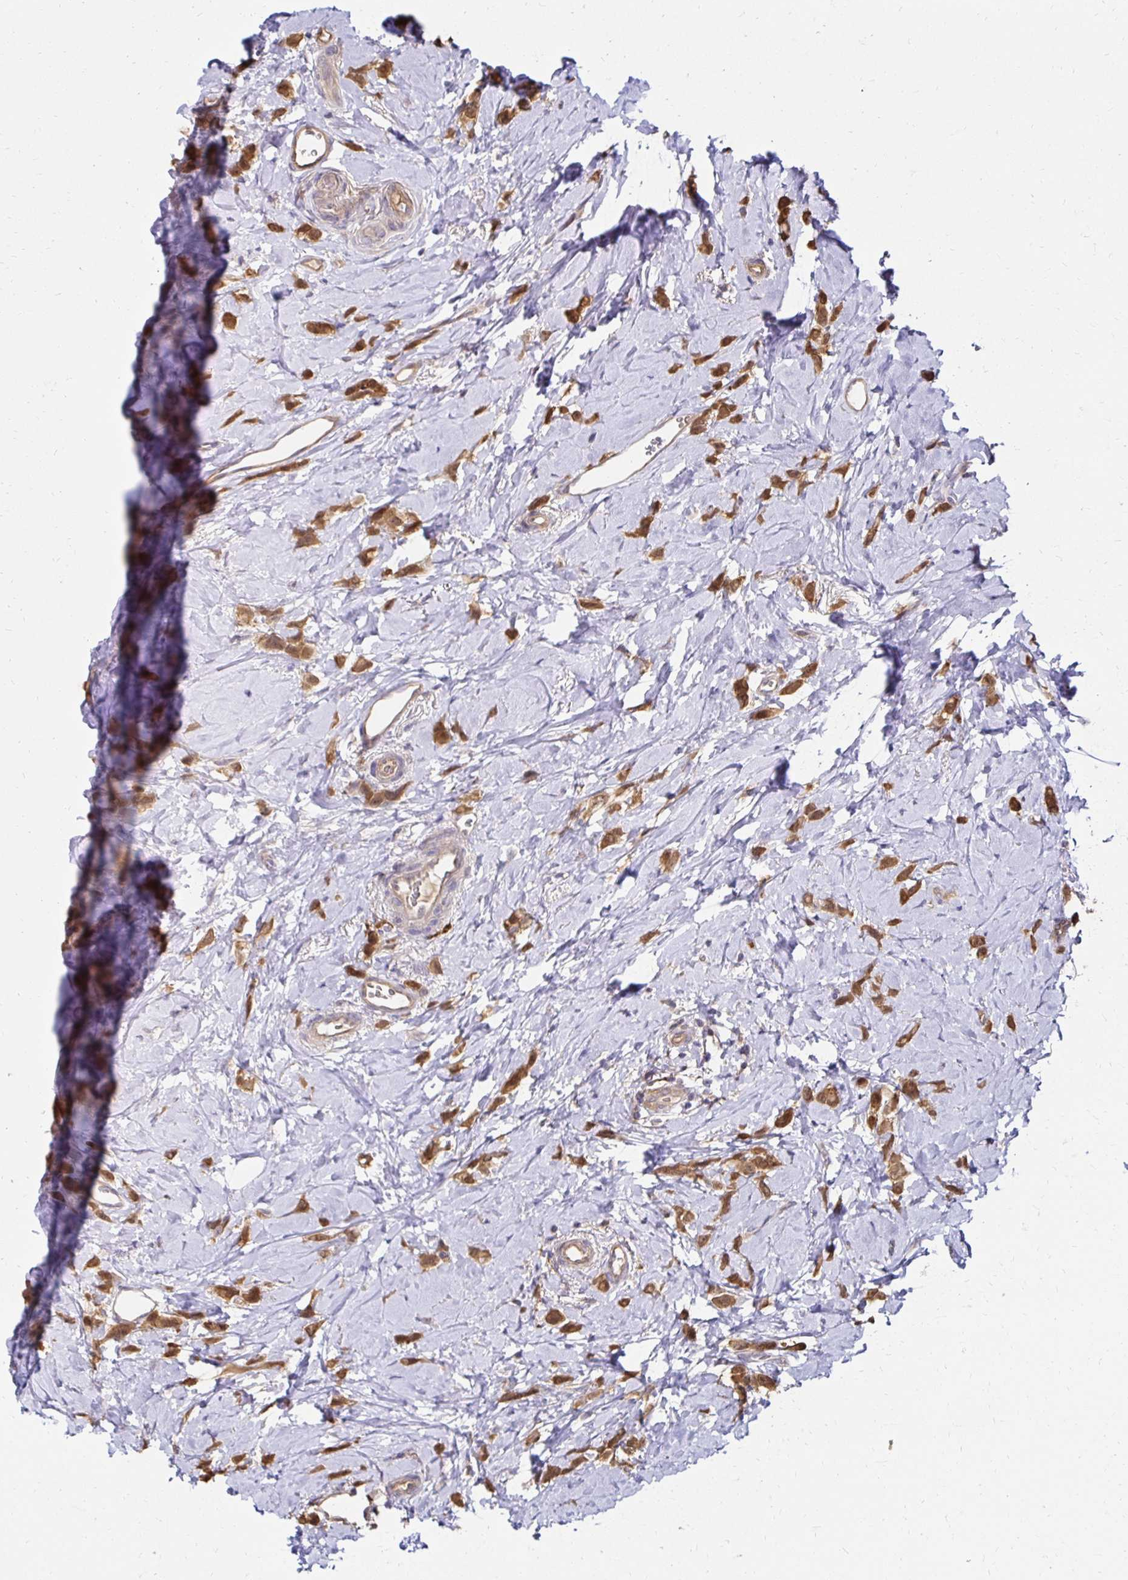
{"staining": {"intensity": "moderate", "quantity": ">75%", "location": "cytoplasmic/membranous,nuclear"}, "tissue": "breast cancer", "cell_type": "Tumor cells", "image_type": "cancer", "snomed": [{"axis": "morphology", "description": "Lobular carcinoma"}, {"axis": "topography", "description": "Breast"}], "caption": "Immunohistochemical staining of breast lobular carcinoma displays medium levels of moderate cytoplasmic/membranous and nuclear protein positivity in approximately >75% of tumor cells. Nuclei are stained in blue.", "gene": "TXN", "patient": {"sex": "female", "age": 66}}